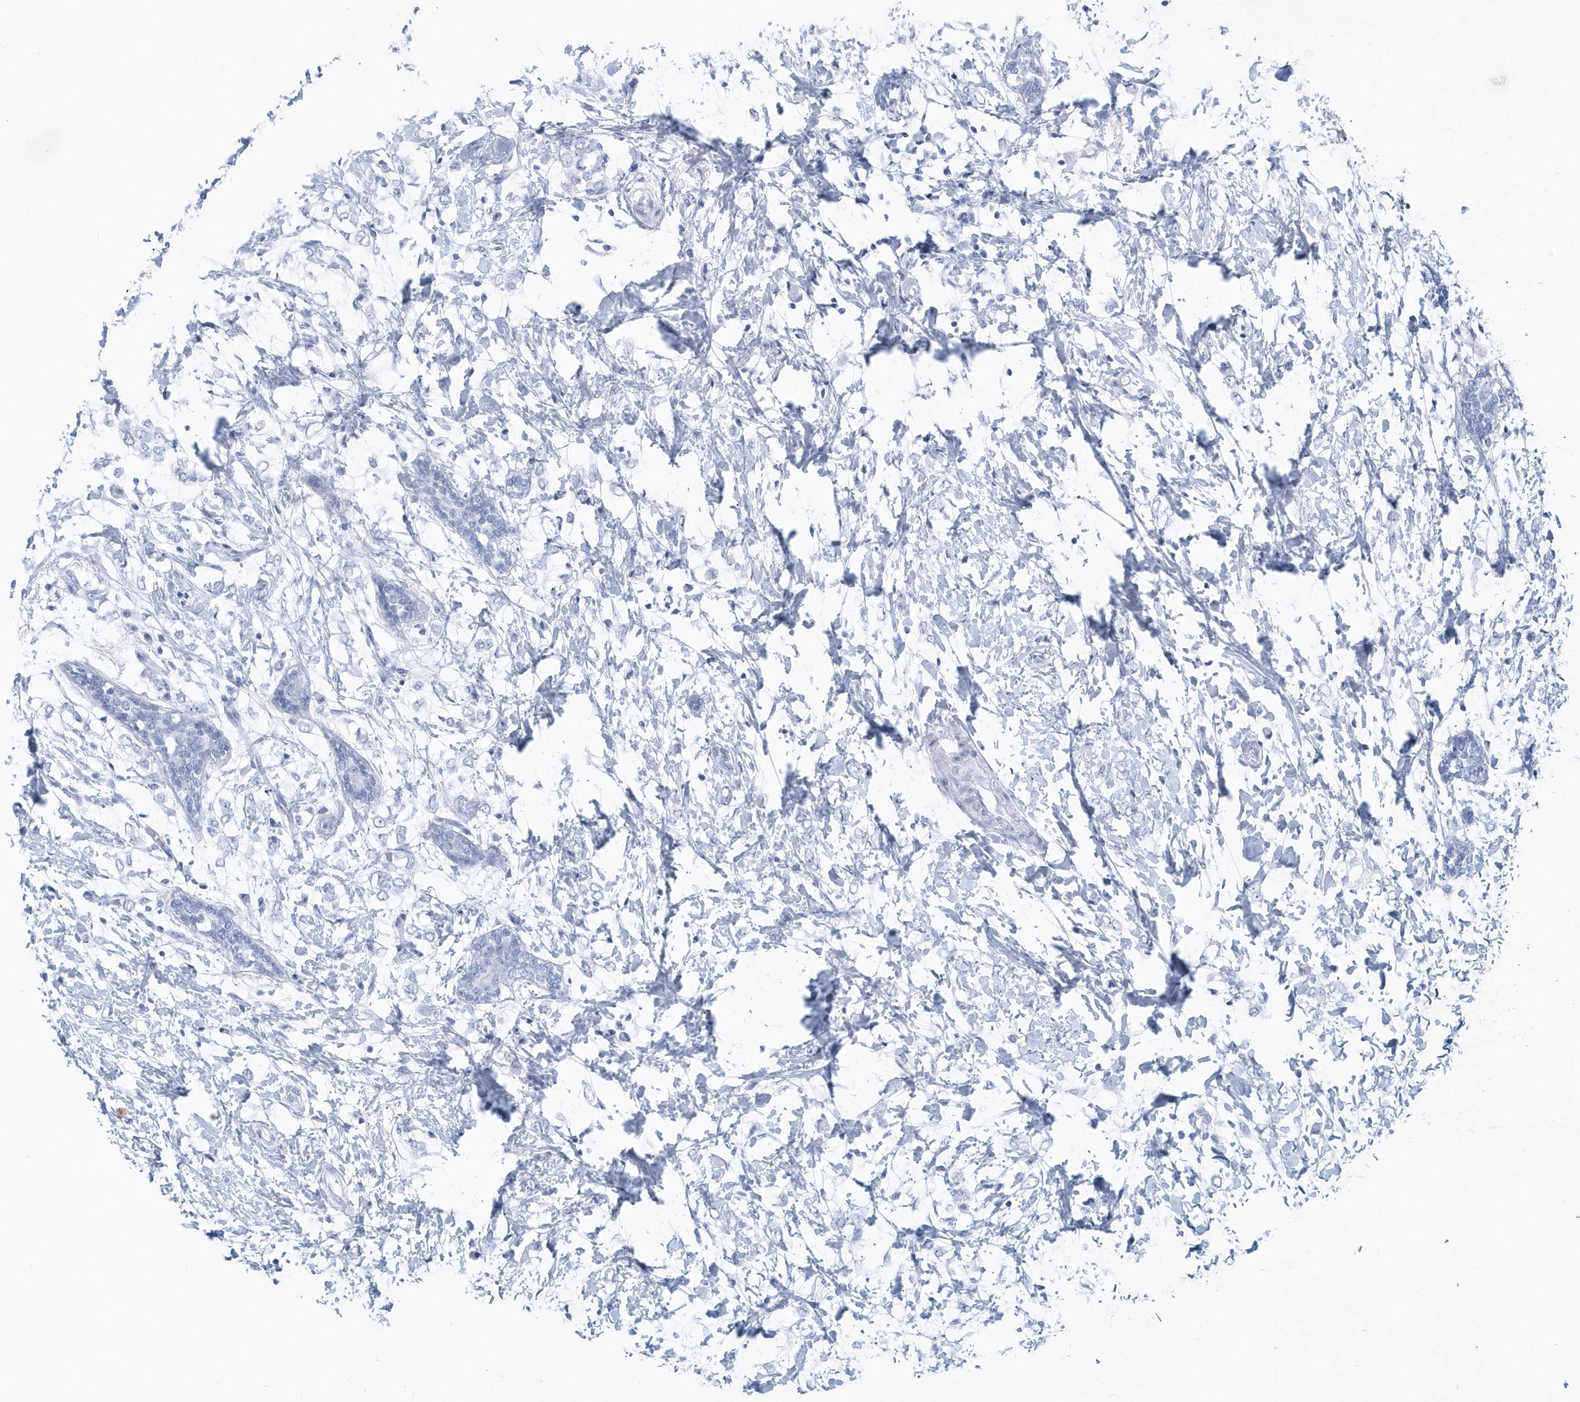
{"staining": {"intensity": "negative", "quantity": "none", "location": "none"}, "tissue": "breast cancer", "cell_type": "Tumor cells", "image_type": "cancer", "snomed": [{"axis": "morphology", "description": "Normal tissue, NOS"}, {"axis": "morphology", "description": "Lobular carcinoma"}, {"axis": "topography", "description": "Breast"}], "caption": "IHC histopathology image of human breast cancer (lobular carcinoma) stained for a protein (brown), which demonstrates no positivity in tumor cells.", "gene": "PTPRO", "patient": {"sex": "female", "age": 47}}